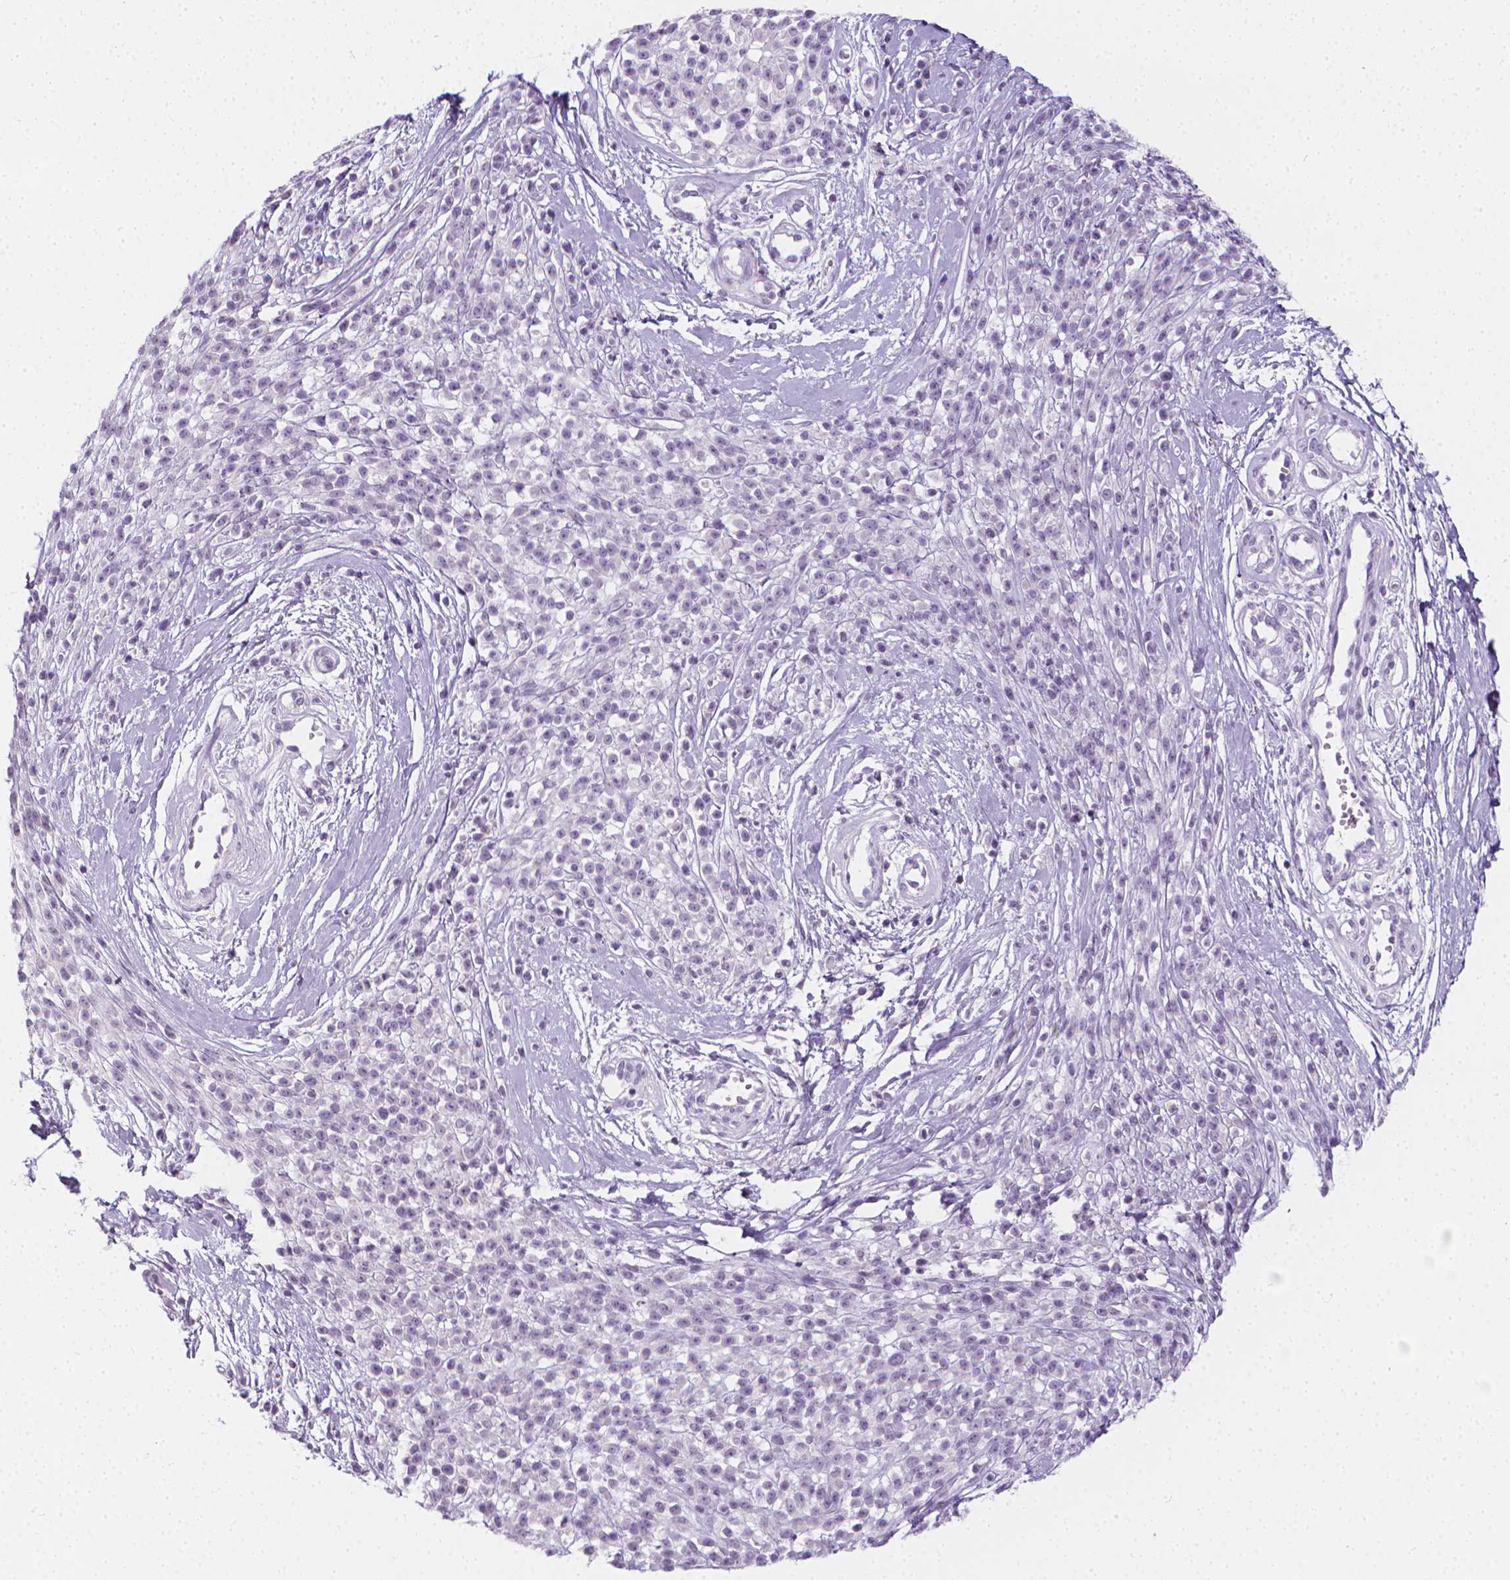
{"staining": {"intensity": "negative", "quantity": "none", "location": "none"}, "tissue": "melanoma", "cell_type": "Tumor cells", "image_type": "cancer", "snomed": [{"axis": "morphology", "description": "Malignant melanoma, NOS"}, {"axis": "topography", "description": "Skin"}, {"axis": "topography", "description": "Skin of trunk"}], "caption": "IHC micrograph of malignant melanoma stained for a protein (brown), which exhibits no expression in tumor cells.", "gene": "DCAF8L1", "patient": {"sex": "male", "age": 74}}